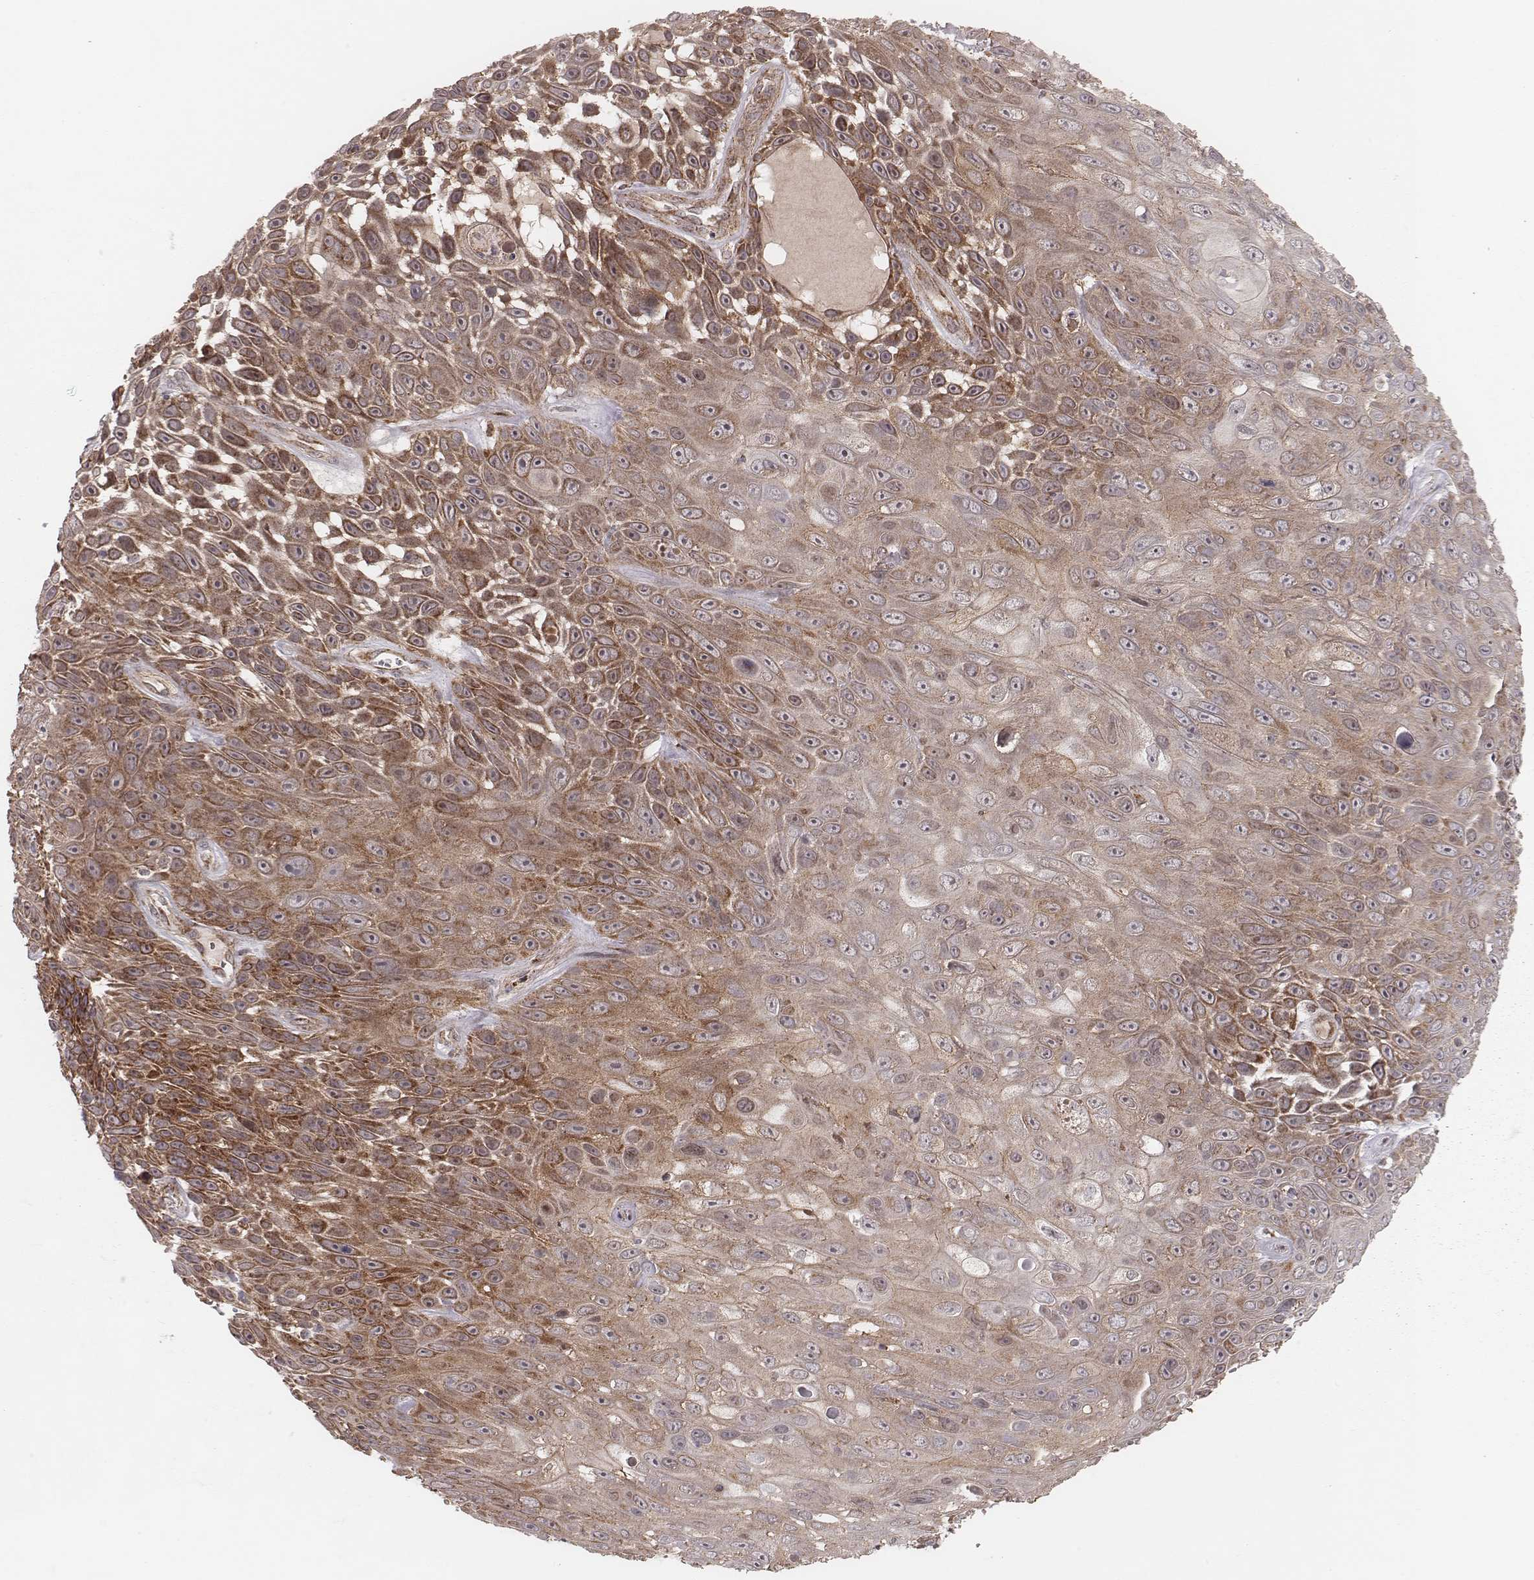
{"staining": {"intensity": "moderate", "quantity": ">75%", "location": "cytoplasmic/membranous"}, "tissue": "skin cancer", "cell_type": "Tumor cells", "image_type": "cancer", "snomed": [{"axis": "morphology", "description": "Squamous cell carcinoma, NOS"}, {"axis": "topography", "description": "Skin"}], "caption": "About >75% of tumor cells in human skin cancer (squamous cell carcinoma) show moderate cytoplasmic/membranous protein positivity as visualized by brown immunohistochemical staining.", "gene": "NDUFA7", "patient": {"sex": "male", "age": 82}}